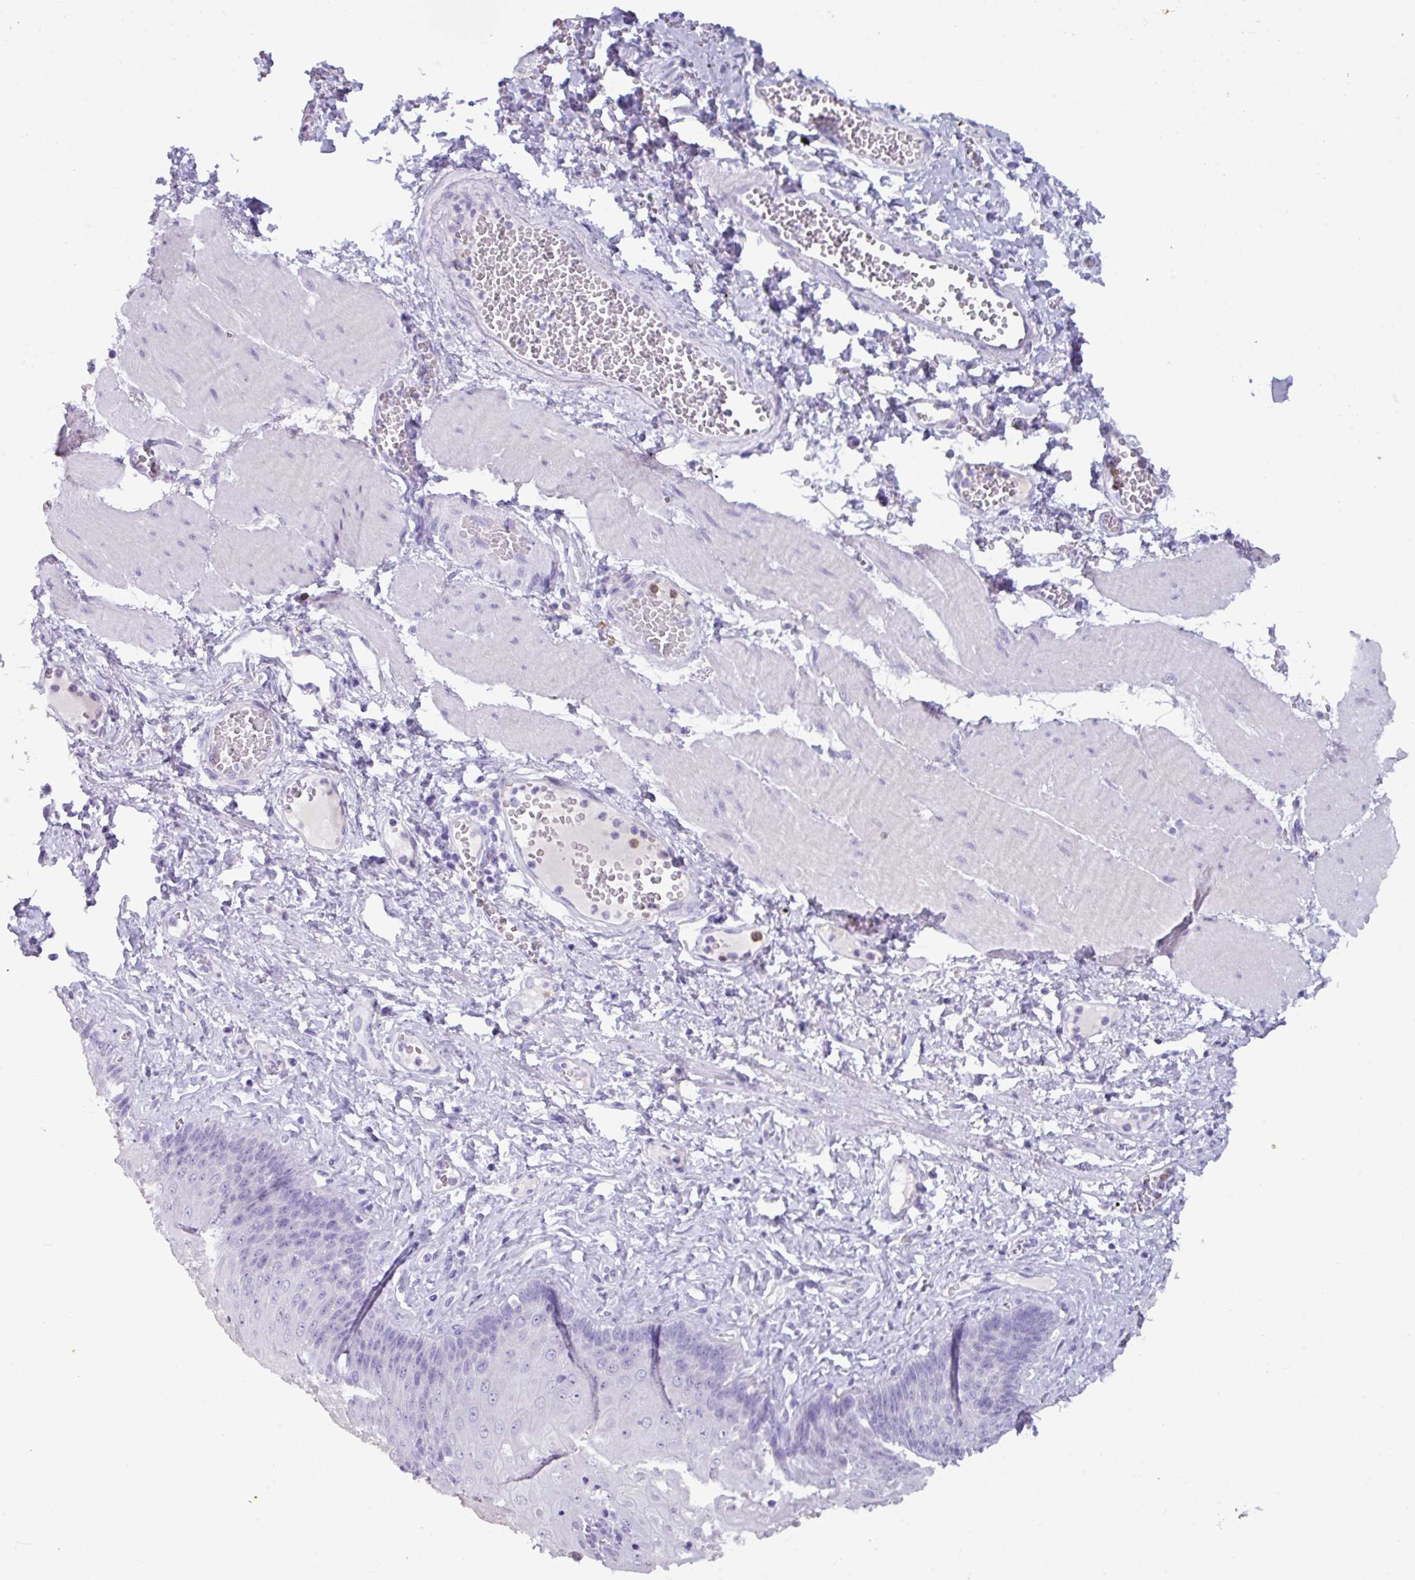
{"staining": {"intensity": "negative", "quantity": "none", "location": "none"}, "tissue": "esophagus", "cell_type": "Squamous epithelial cells", "image_type": "normal", "snomed": [{"axis": "morphology", "description": "Normal tissue, NOS"}, {"axis": "topography", "description": "Esophagus"}], "caption": "This image is of unremarkable esophagus stained with immunohistochemistry to label a protein in brown with the nuclei are counter-stained blue. There is no positivity in squamous epithelial cells.", "gene": "ZNF524", "patient": {"sex": "male", "age": 60}}